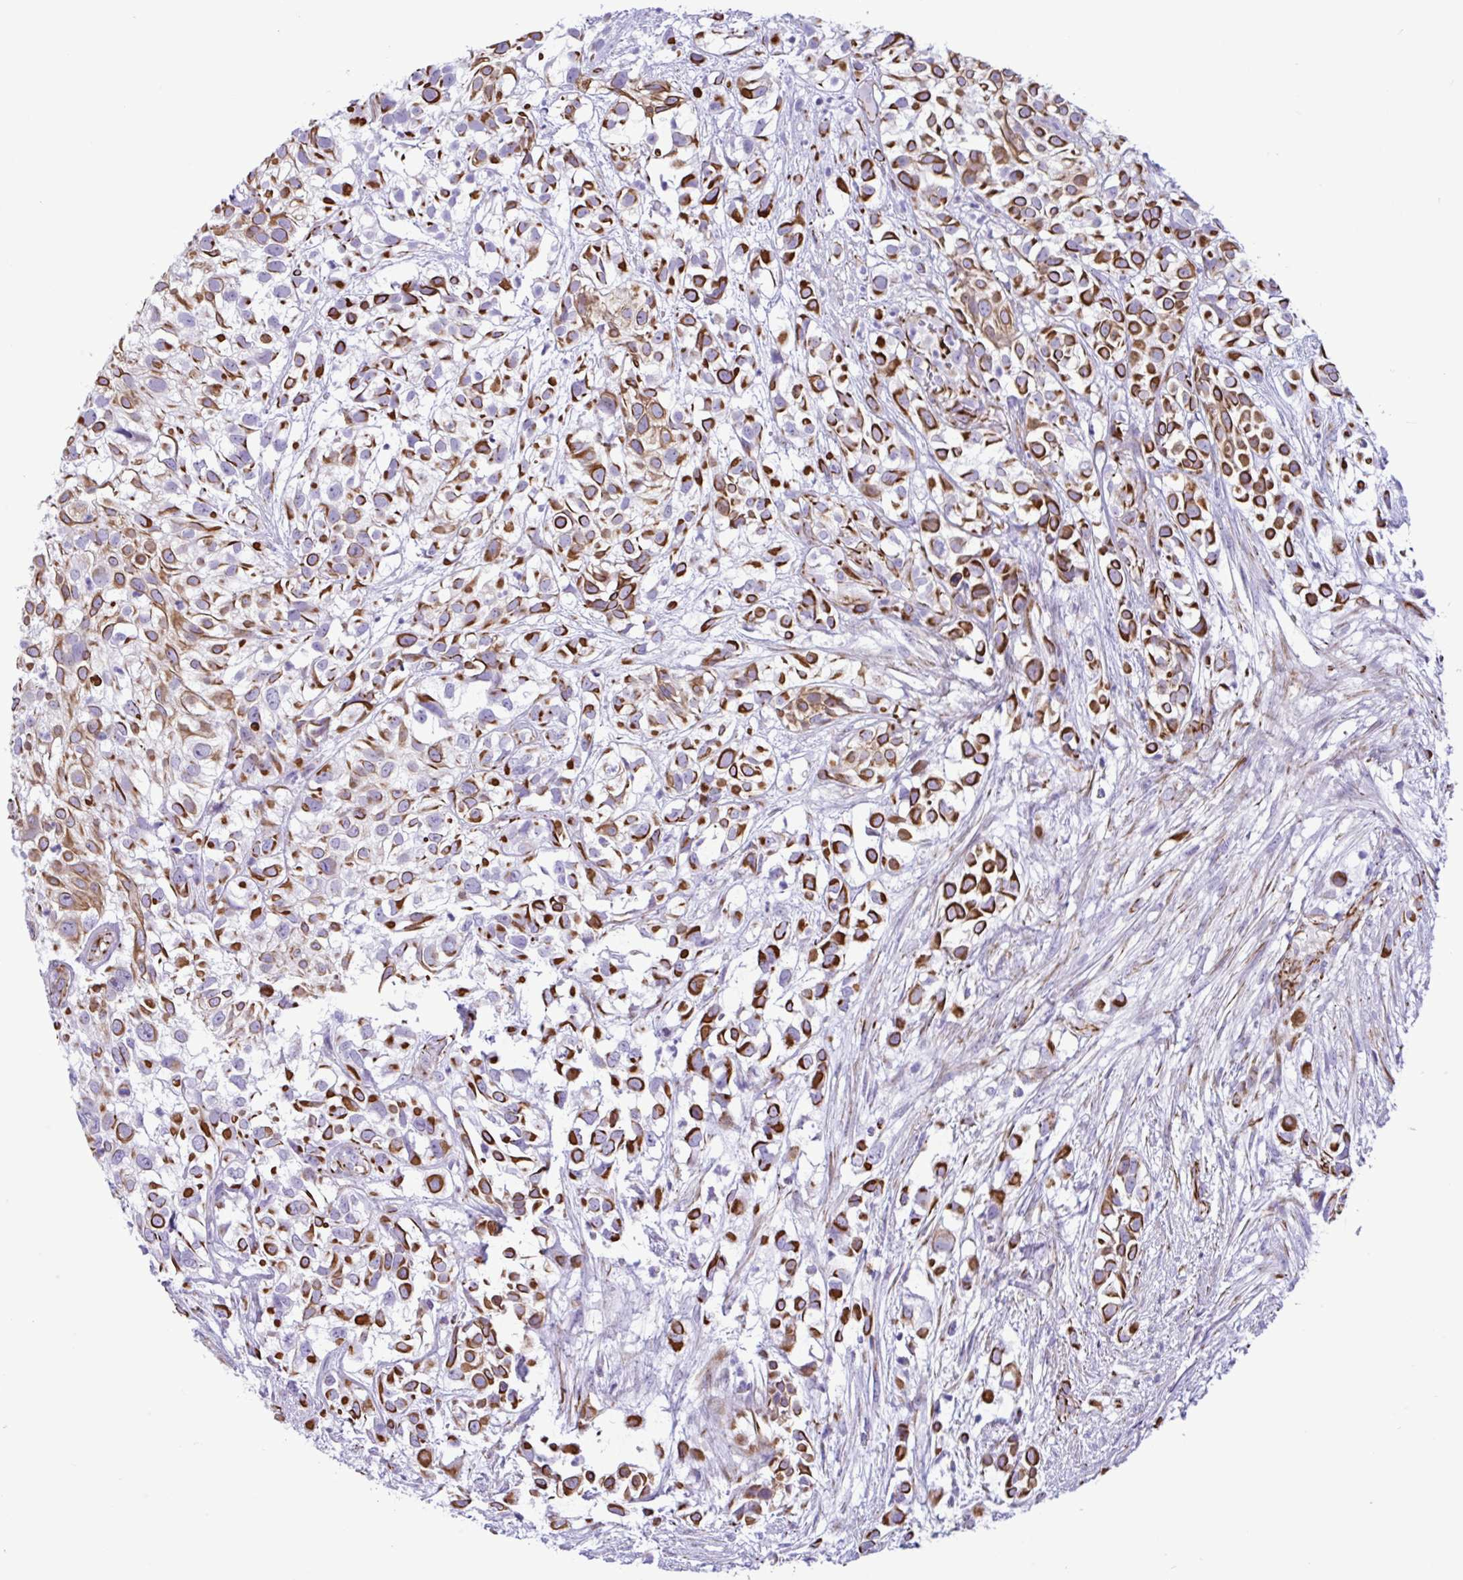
{"staining": {"intensity": "strong", "quantity": ">75%", "location": "cytoplasmic/membranous"}, "tissue": "urothelial cancer", "cell_type": "Tumor cells", "image_type": "cancer", "snomed": [{"axis": "morphology", "description": "Urothelial carcinoma, High grade"}, {"axis": "topography", "description": "Urinary bladder"}], "caption": "IHC of human urothelial cancer demonstrates high levels of strong cytoplasmic/membranous staining in about >75% of tumor cells. (DAB (3,3'-diaminobenzidine) = brown stain, brightfield microscopy at high magnification).", "gene": "SMAD5", "patient": {"sex": "male", "age": 56}}